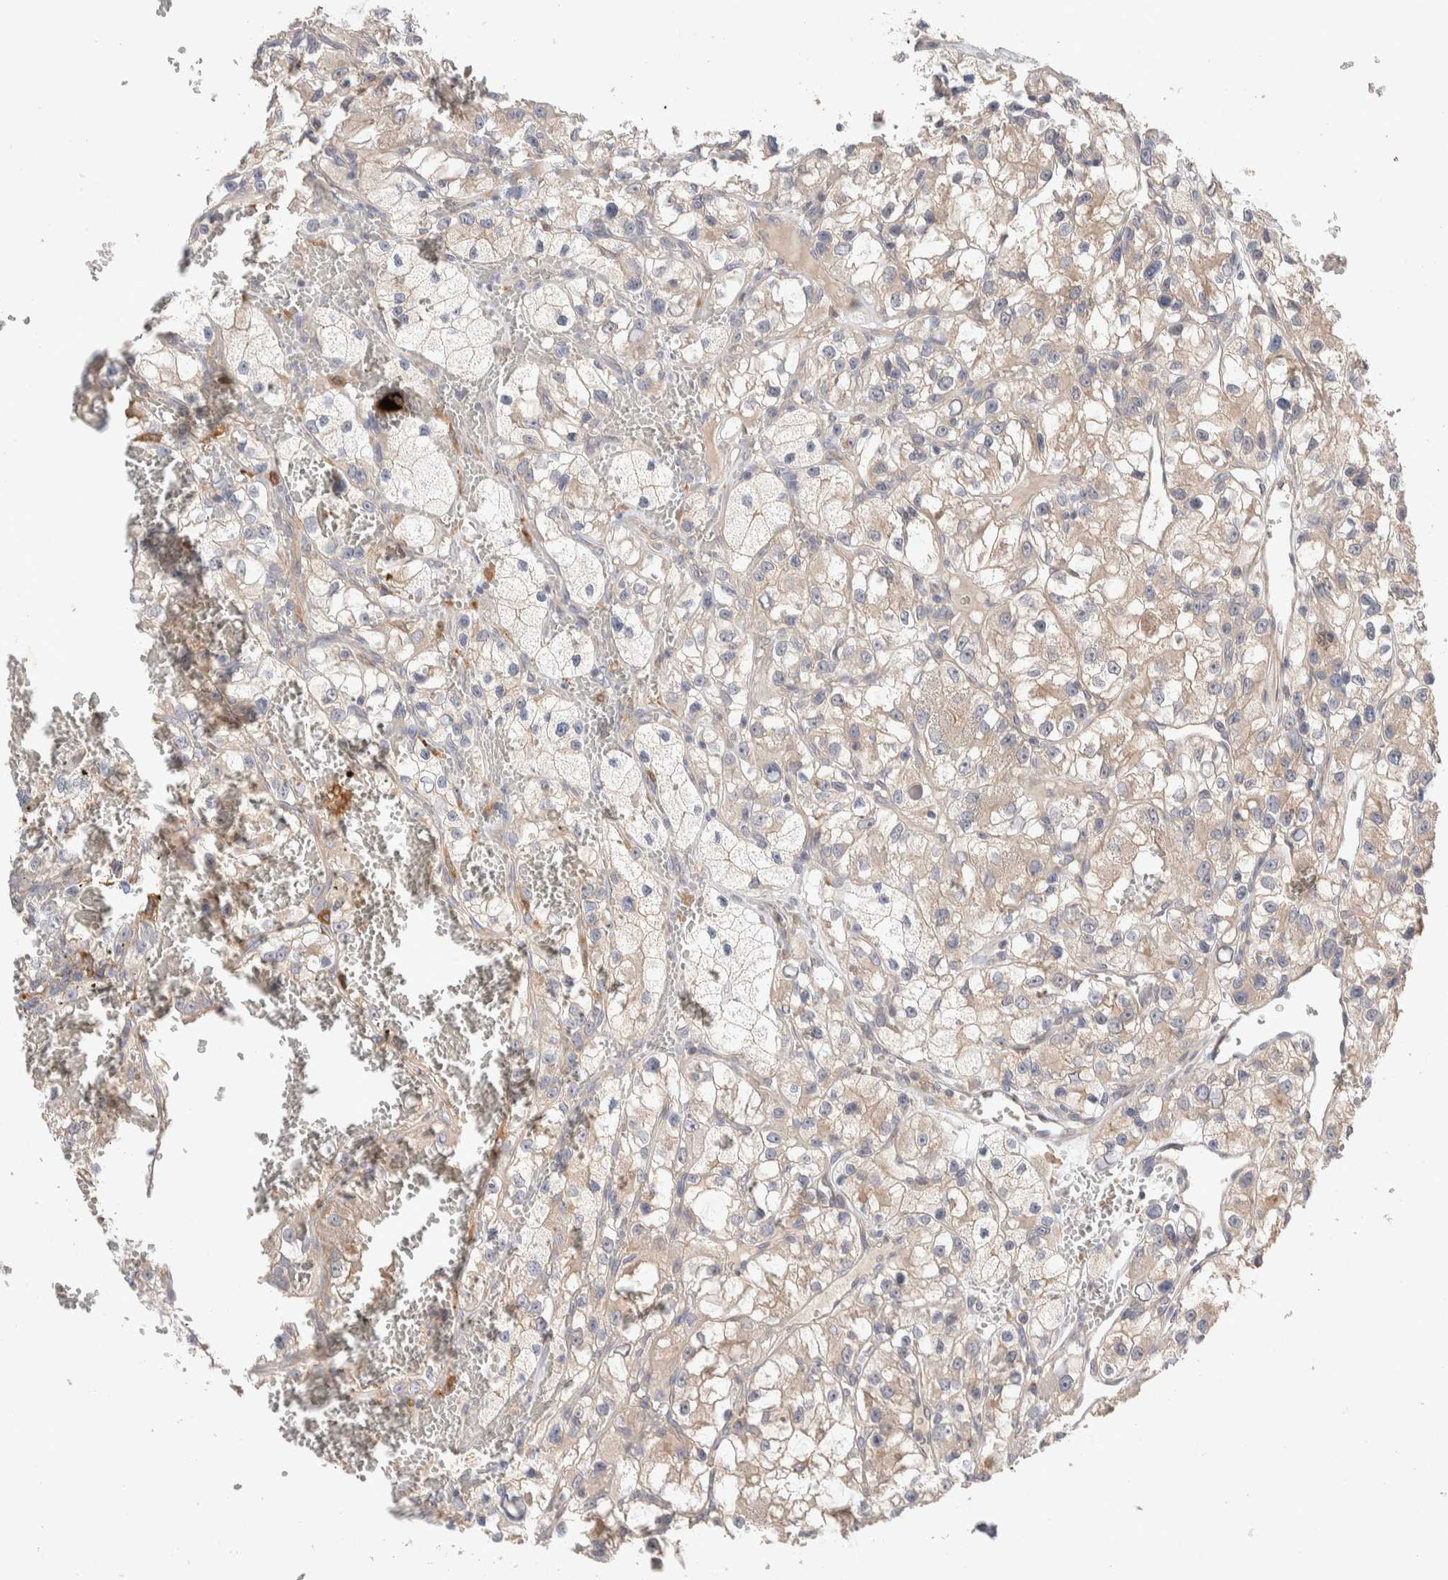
{"staining": {"intensity": "weak", "quantity": "<25%", "location": "cytoplasmic/membranous"}, "tissue": "renal cancer", "cell_type": "Tumor cells", "image_type": "cancer", "snomed": [{"axis": "morphology", "description": "Adenocarcinoma, NOS"}, {"axis": "topography", "description": "Kidney"}], "caption": "Immunohistochemistry (IHC) photomicrograph of neoplastic tissue: human renal adenocarcinoma stained with DAB (3,3'-diaminobenzidine) shows no significant protein positivity in tumor cells.", "gene": "WDR91", "patient": {"sex": "female", "age": 57}}